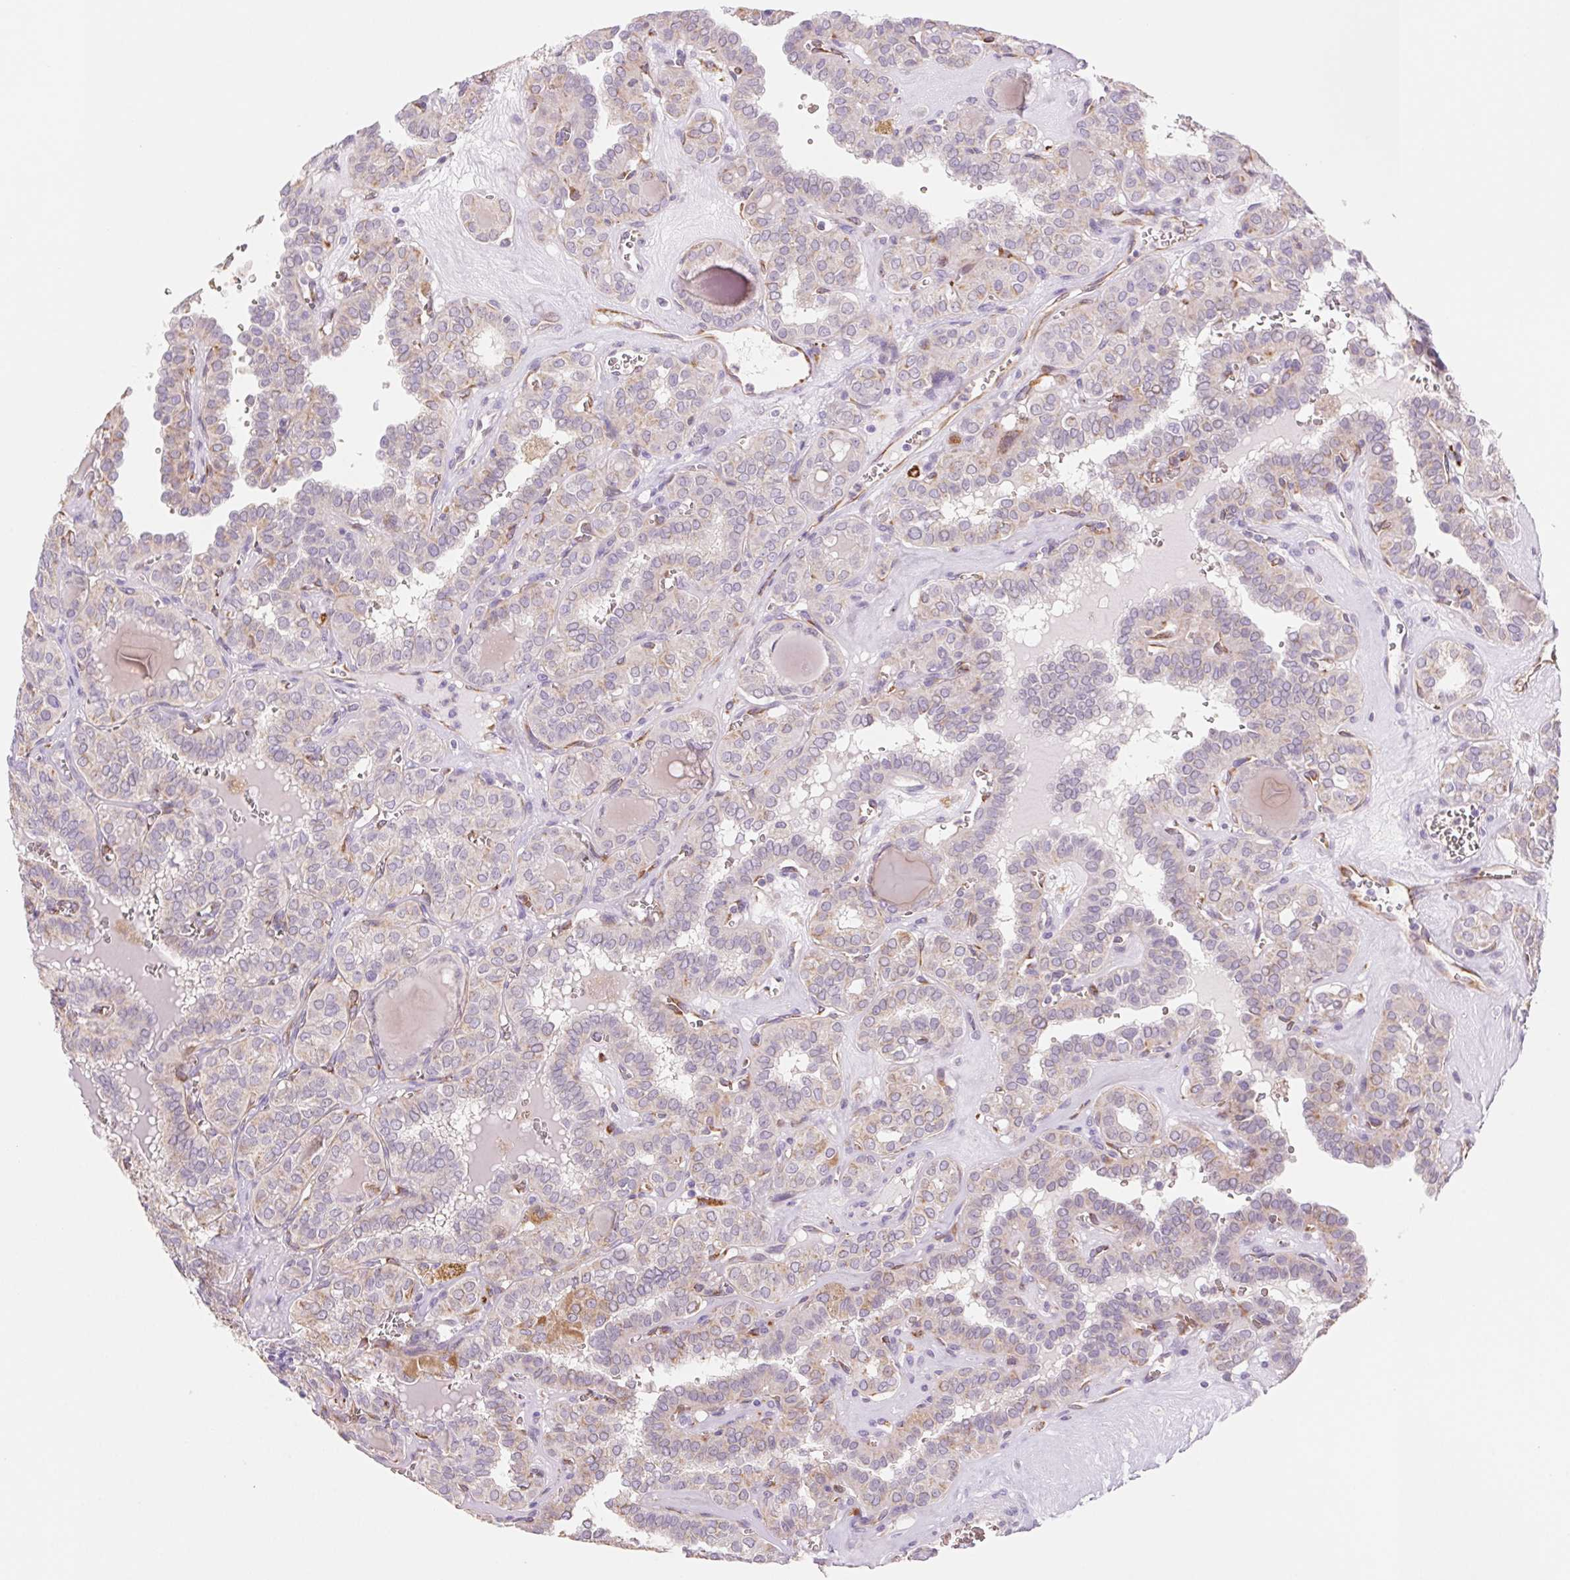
{"staining": {"intensity": "weak", "quantity": "<25%", "location": "cytoplasmic/membranous"}, "tissue": "thyroid cancer", "cell_type": "Tumor cells", "image_type": "cancer", "snomed": [{"axis": "morphology", "description": "Papillary adenocarcinoma, NOS"}, {"axis": "topography", "description": "Thyroid gland"}], "caption": "The immunohistochemistry micrograph has no significant staining in tumor cells of thyroid cancer (papillary adenocarcinoma) tissue. The staining is performed using DAB (3,3'-diaminobenzidine) brown chromogen with nuclei counter-stained in using hematoxylin.", "gene": "IGFL3", "patient": {"sex": "female", "age": 41}}